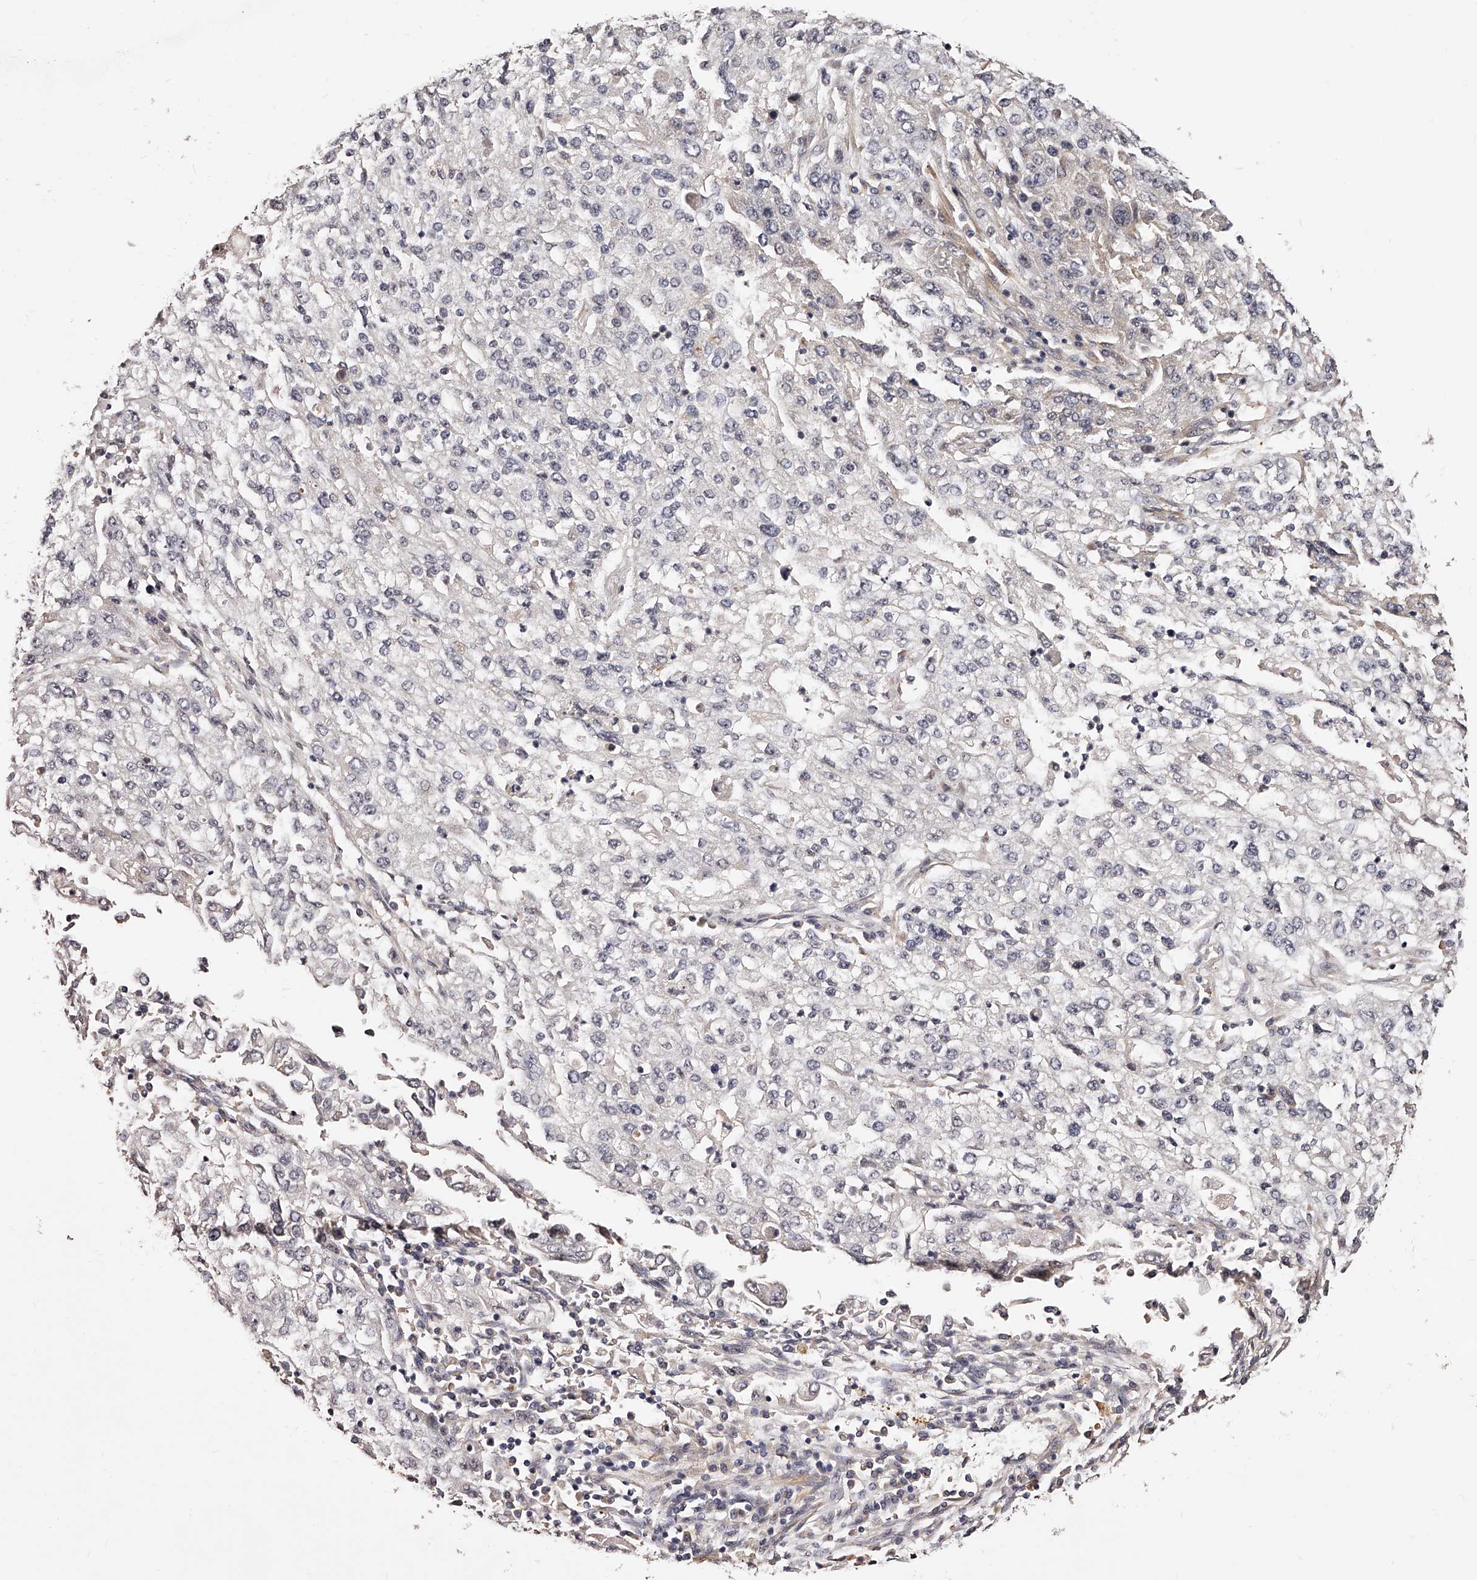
{"staining": {"intensity": "negative", "quantity": "none", "location": "none"}, "tissue": "endometrial cancer", "cell_type": "Tumor cells", "image_type": "cancer", "snomed": [{"axis": "morphology", "description": "Adenocarcinoma, NOS"}, {"axis": "topography", "description": "Endometrium"}], "caption": "Immunohistochemistry photomicrograph of neoplastic tissue: endometrial cancer (adenocarcinoma) stained with DAB (3,3'-diaminobenzidine) displays no significant protein expression in tumor cells. (DAB IHC with hematoxylin counter stain).", "gene": "ZNF502", "patient": {"sex": "female", "age": 49}}